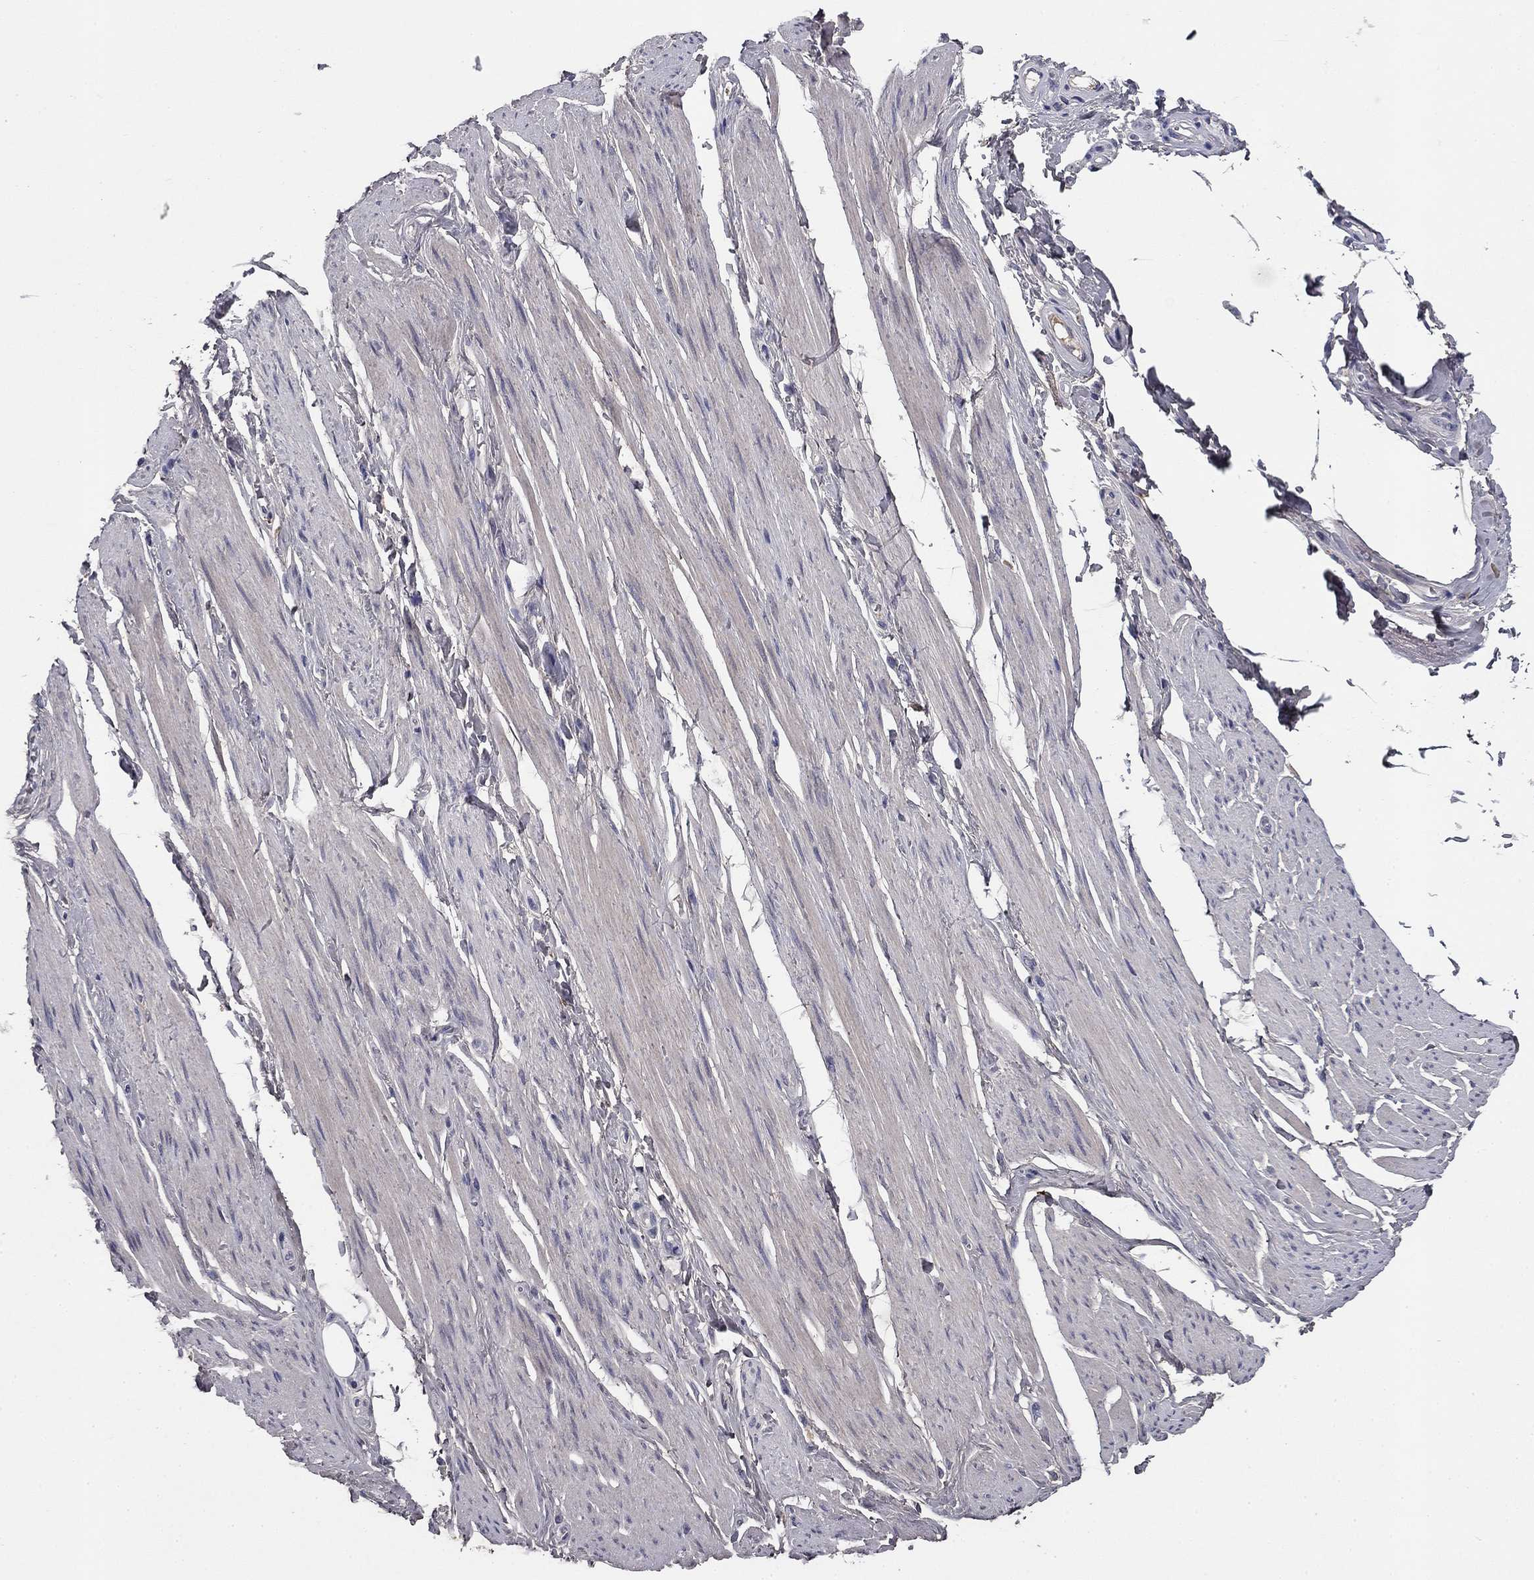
{"staining": {"intensity": "negative", "quantity": "none", "location": "none"}, "tissue": "skeletal muscle", "cell_type": "Myocytes", "image_type": "normal", "snomed": [{"axis": "morphology", "description": "Normal tissue, NOS"}, {"axis": "topography", "description": "Skeletal muscle"}, {"axis": "topography", "description": "Anal"}, {"axis": "topography", "description": "Peripheral nerve tissue"}], "caption": "Immunohistochemistry histopathology image of benign skeletal muscle stained for a protein (brown), which shows no expression in myocytes. (Stains: DAB immunohistochemistry (IHC) with hematoxylin counter stain, Microscopy: brightfield microscopy at high magnification).", "gene": "COL2A1", "patient": {"sex": "male", "age": 53}}